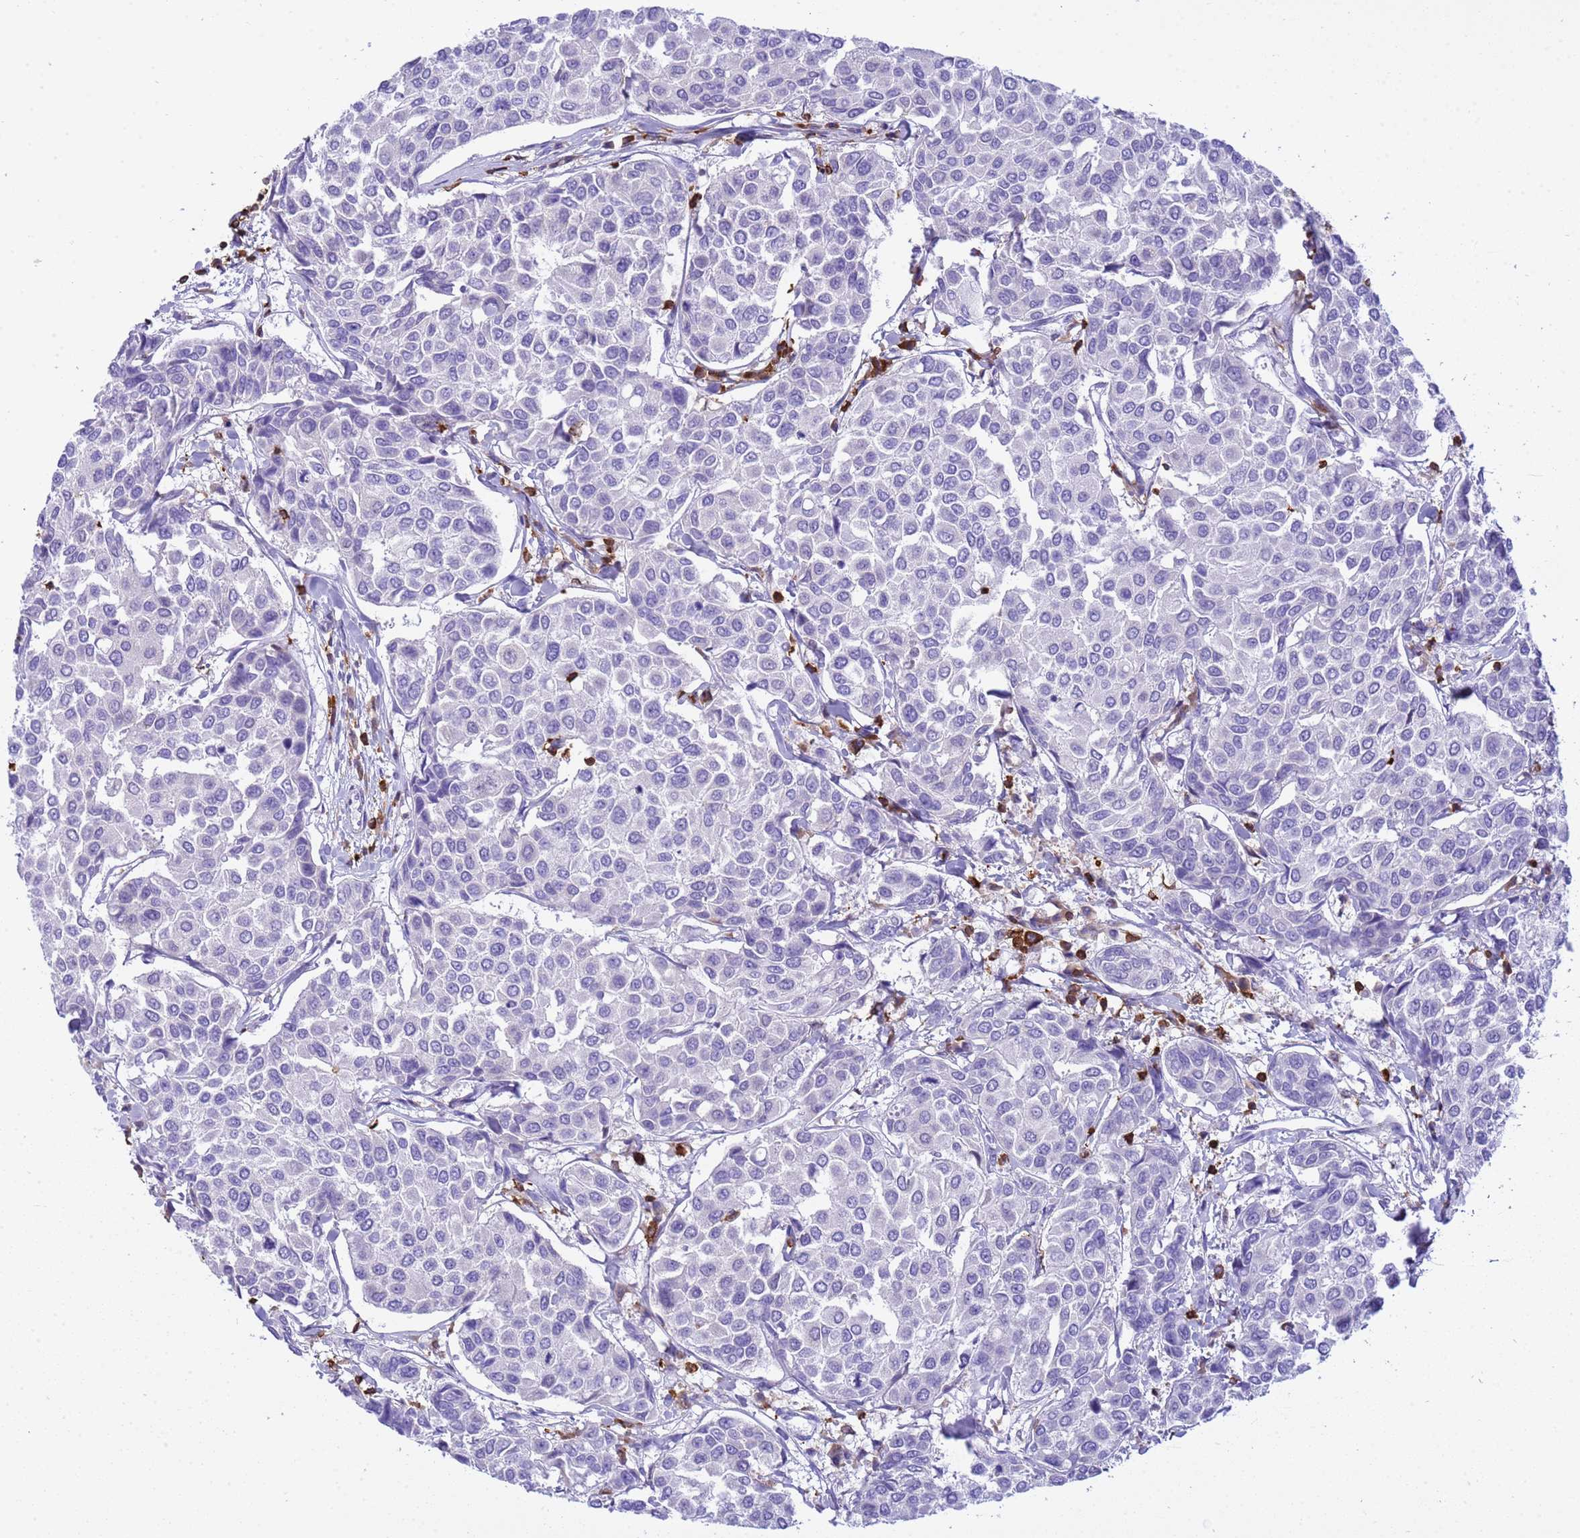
{"staining": {"intensity": "negative", "quantity": "none", "location": "none"}, "tissue": "breast cancer", "cell_type": "Tumor cells", "image_type": "cancer", "snomed": [{"axis": "morphology", "description": "Duct carcinoma"}, {"axis": "topography", "description": "Breast"}], "caption": "Immunohistochemistry (IHC) photomicrograph of neoplastic tissue: human intraductal carcinoma (breast) stained with DAB (3,3'-diaminobenzidine) shows no significant protein expression in tumor cells.", "gene": "IRF5", "patient": {"sex": "female", "age": 55}}